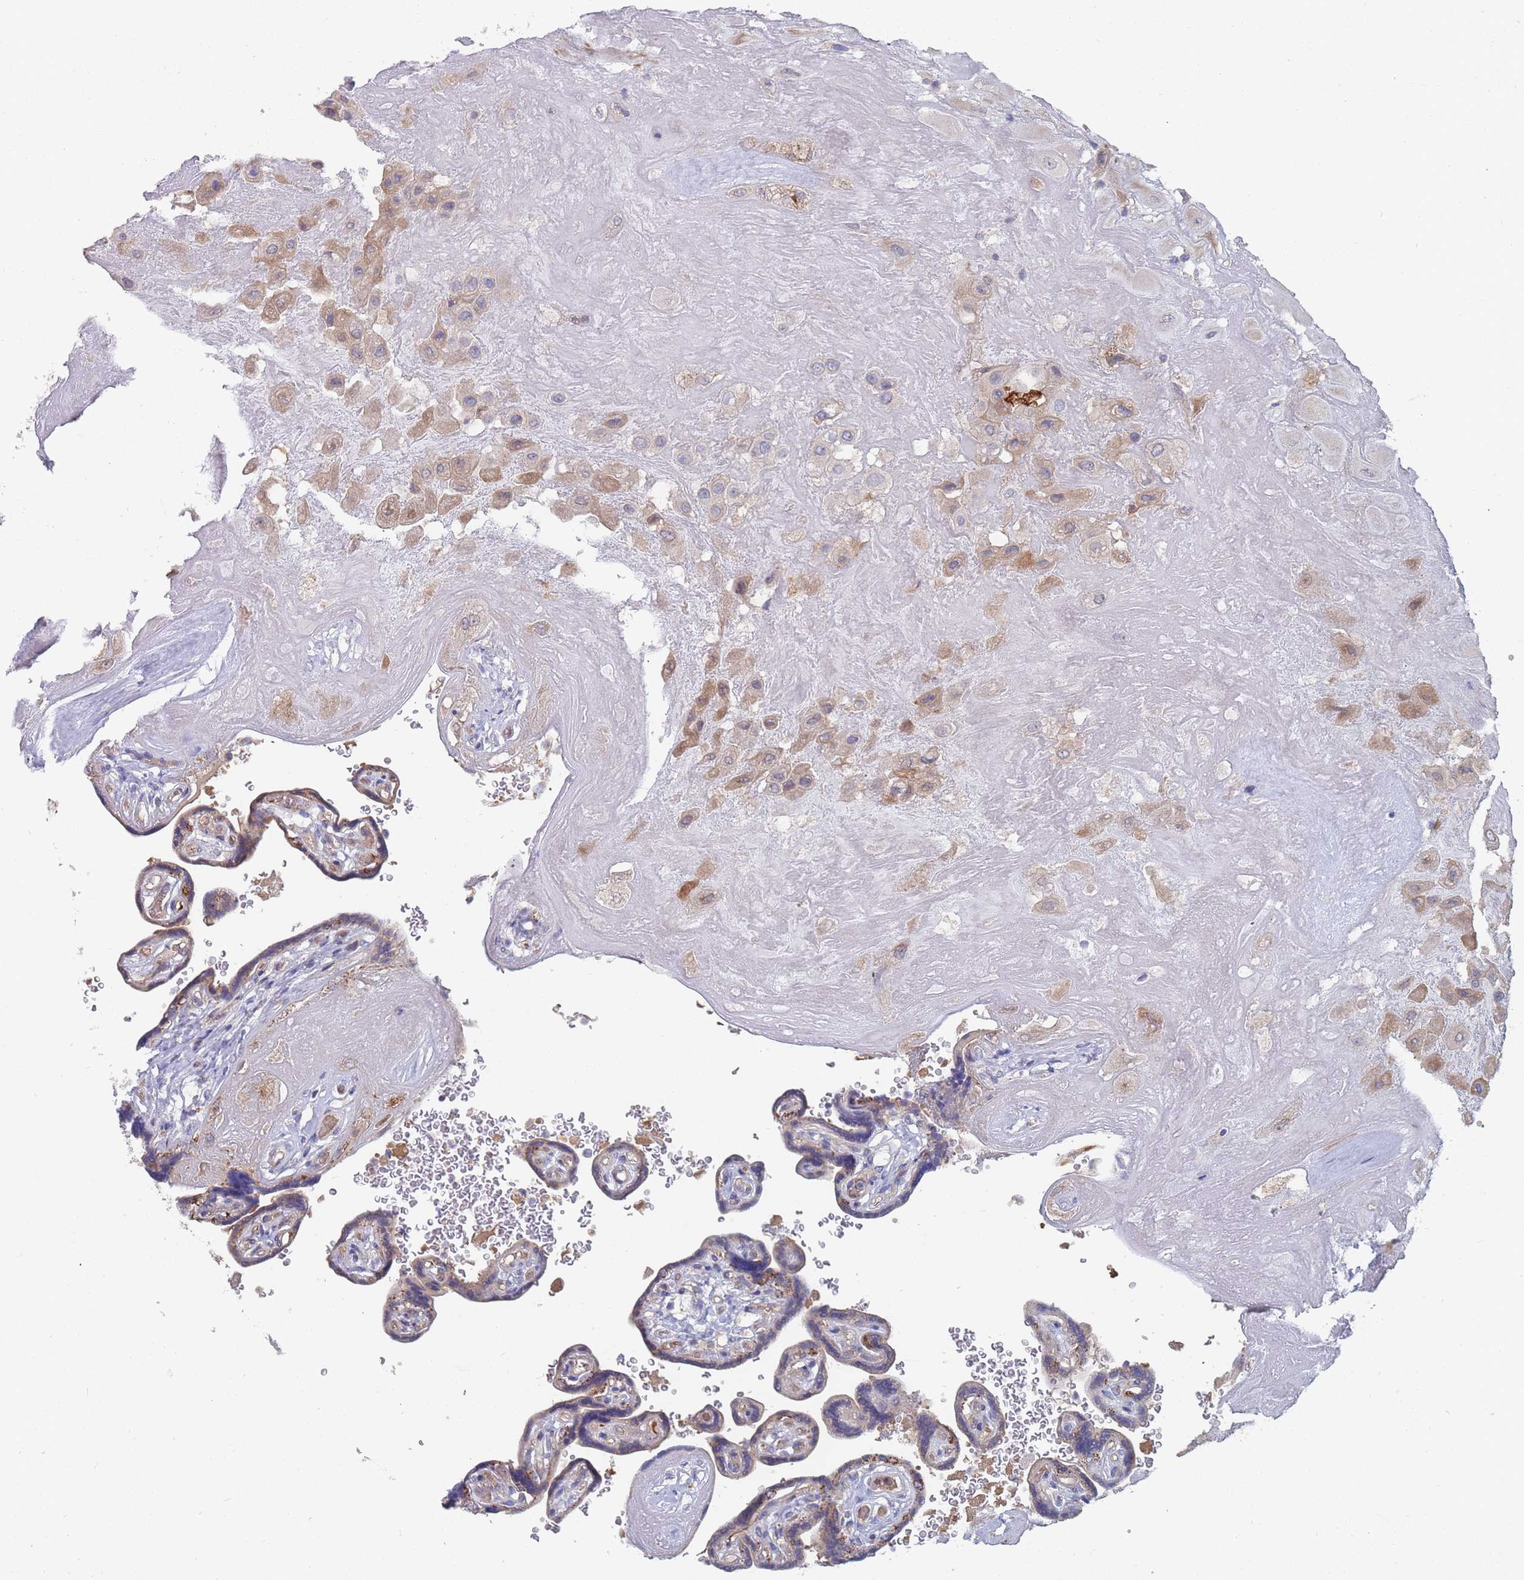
{"staining": {"intensity": "weak", "quantity": "25%-75%", "location": "cytoplasmic/membranous"}, "tissue": "placenta", "cell_type": "Decidual cells", "image_type": "normal", "snomed": [{"axis": "morphology", "description": "Normal tissue, NOS"}, {"axis": "topography", "description": "Placenta"}], "caption": "This image reveals benign placenta stained with IHC to label a protein in brown. The cytoplasmic/membranous of decidual cells show weak positivity for the protein. Nuclei are counter-stained blue.", "gene": "NUB1", "patient": {"sex": "female", "age": 32}}